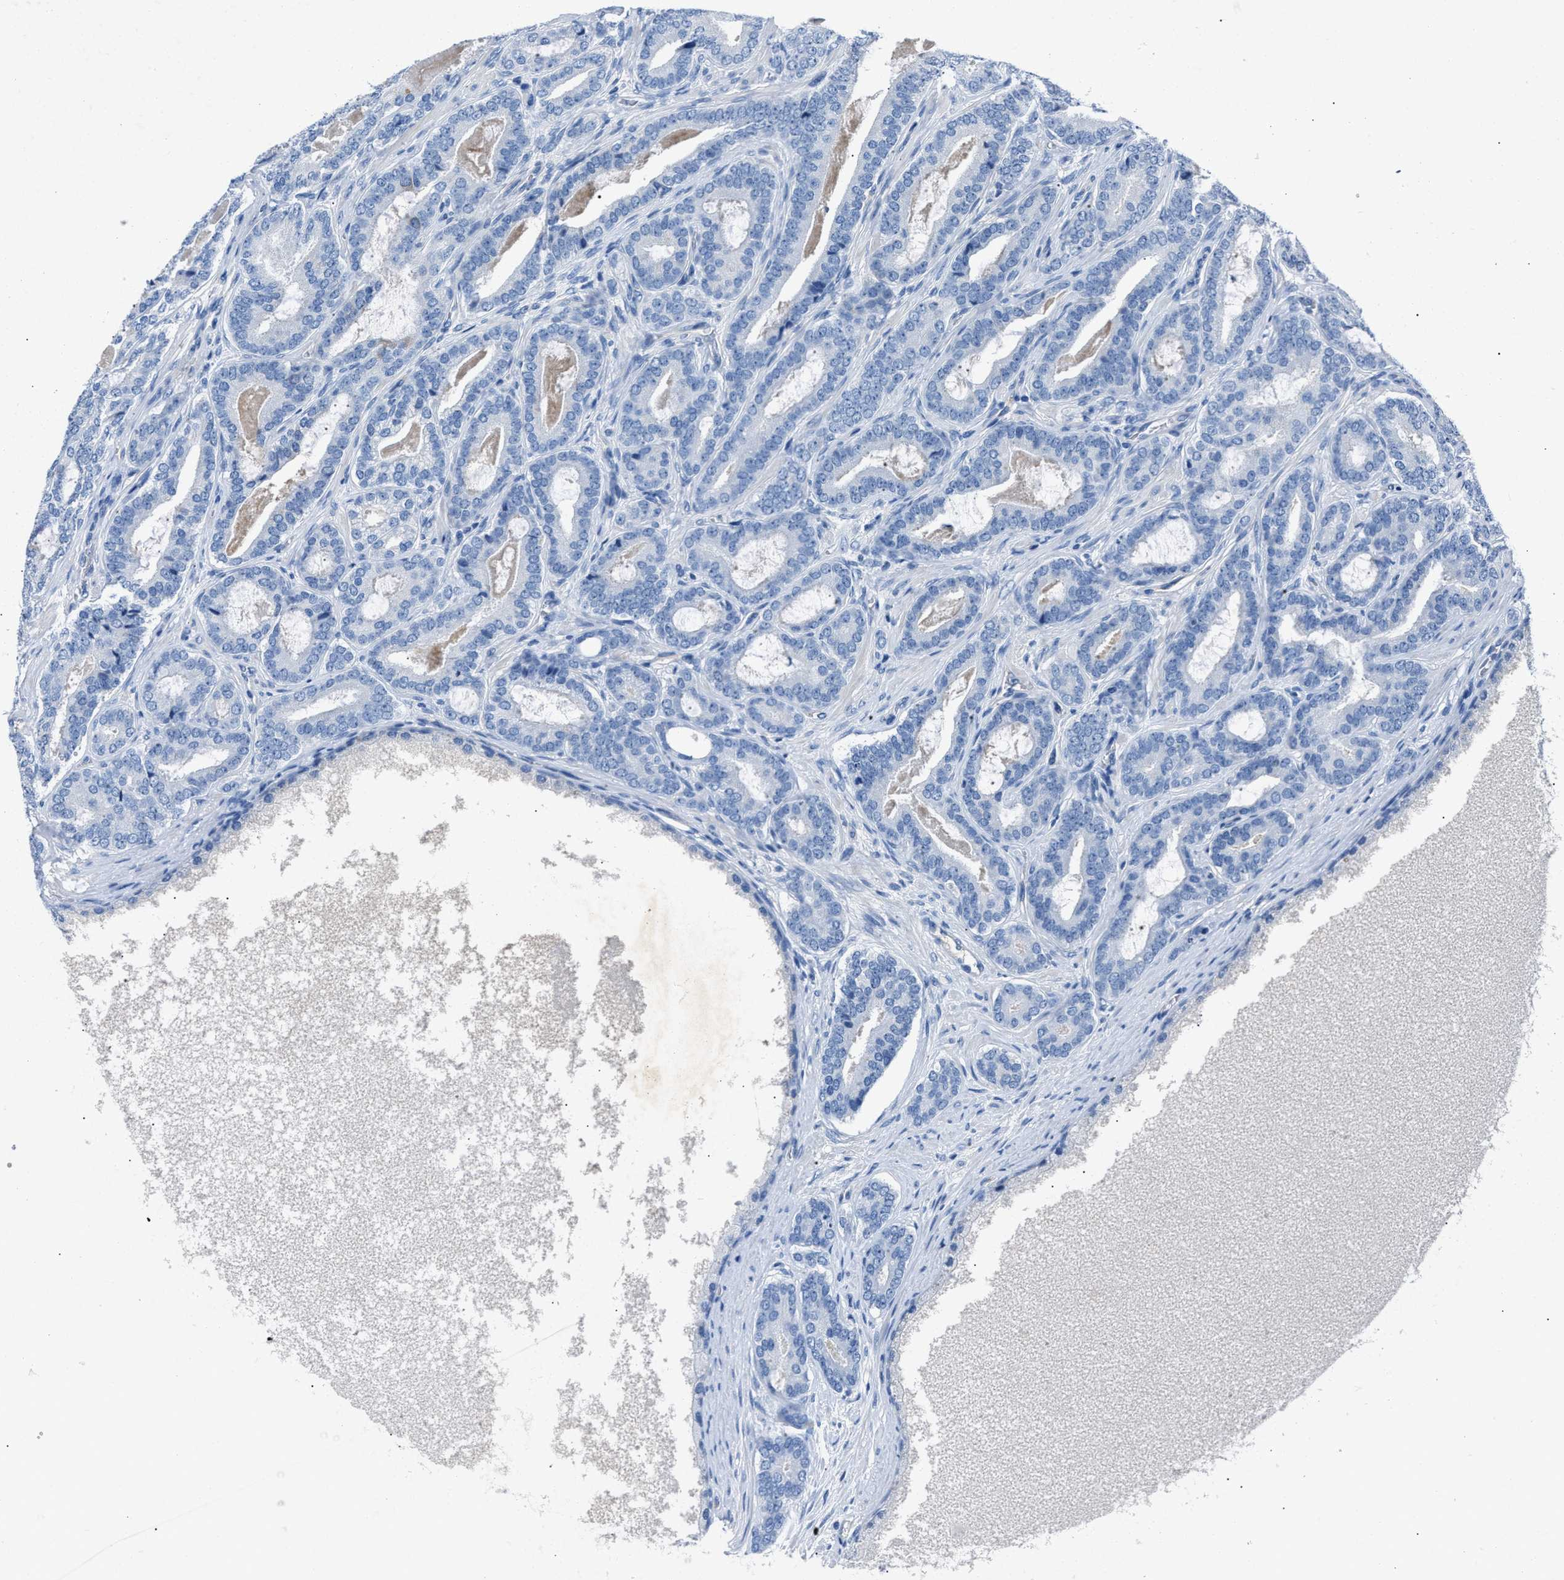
{"staining": {"intensity": "negative", "quantity": "none", "location": "none"}, "tissue": "prostate cancer", "cell_type": "Tumor cells", "image_type": "cancer", "snomed": [{"axis": "morphology", "description": "Adenocarcinoma, High grade"}, {"axis": "topography", "description": "Prostate"}], "caption": "Protein analysis of prostate cancer (high-grade adenocarcinoma) shows no significant positivity in tumor cells. (IHC, brightfield microscopy, high magnification).", "gene": "DNAAF5", "patient": {"sex": "male", "age": 60}}